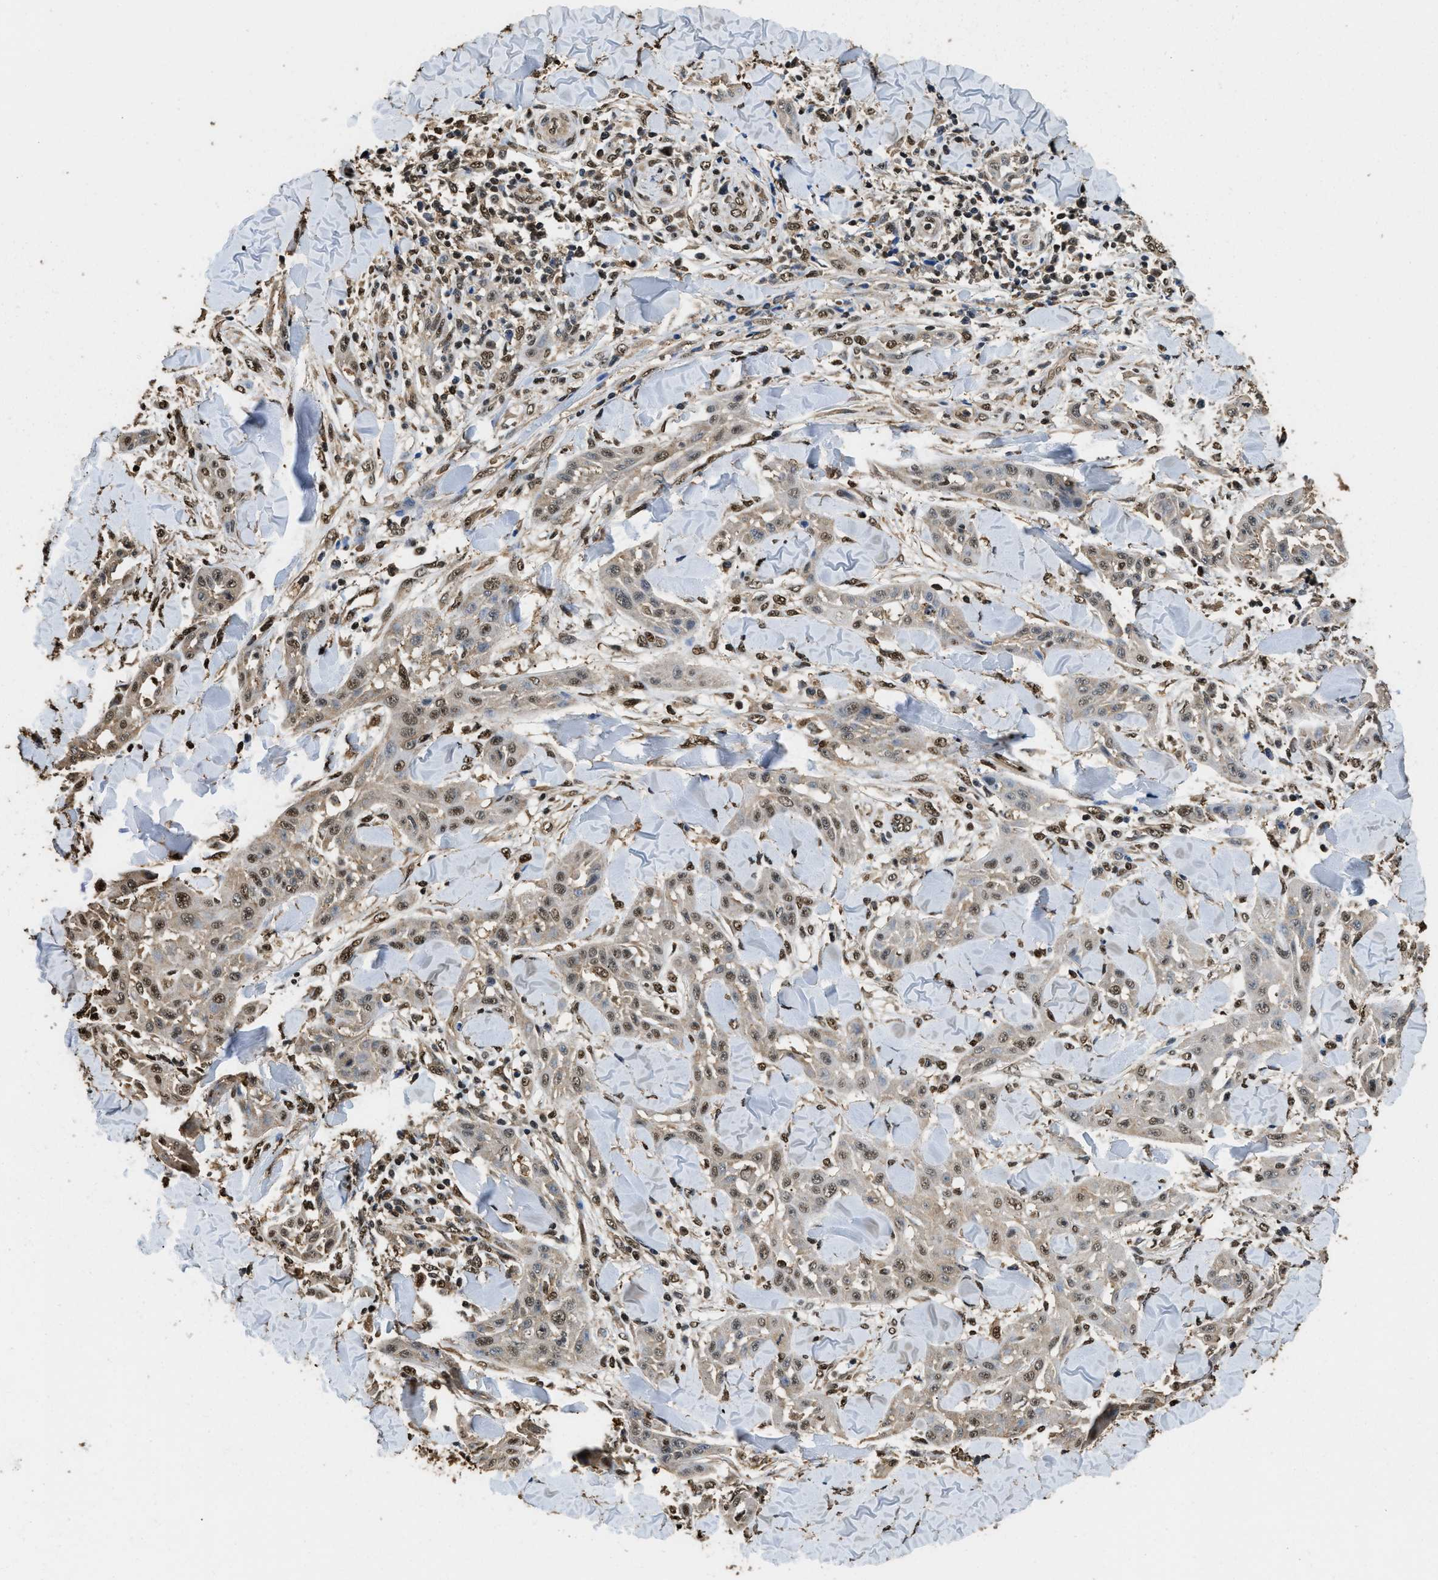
{"staining": {"intensity": "weak", "quantity": ">75%", "location": "cytoplasmic/membranous,nuclear"}, "tissue": "skin cancer", "cell_type": "Tumor cells", "image_type": "cancer", "snomed": [{"axis": "morphology", "description": "Squamous cell carcinoma, NOS"}, {"axis": "topography", "description": "Skin"}], "caption": "A brown stain highlights weak cytoplasmic/membranous and nuclear positivity of a protein in human skin cancer (squamous cell carcinoma) tumor cells. Nuclei are stained in blue.", "gene": "GAPDH", "patient": {"sex": "male", "age": 24}}